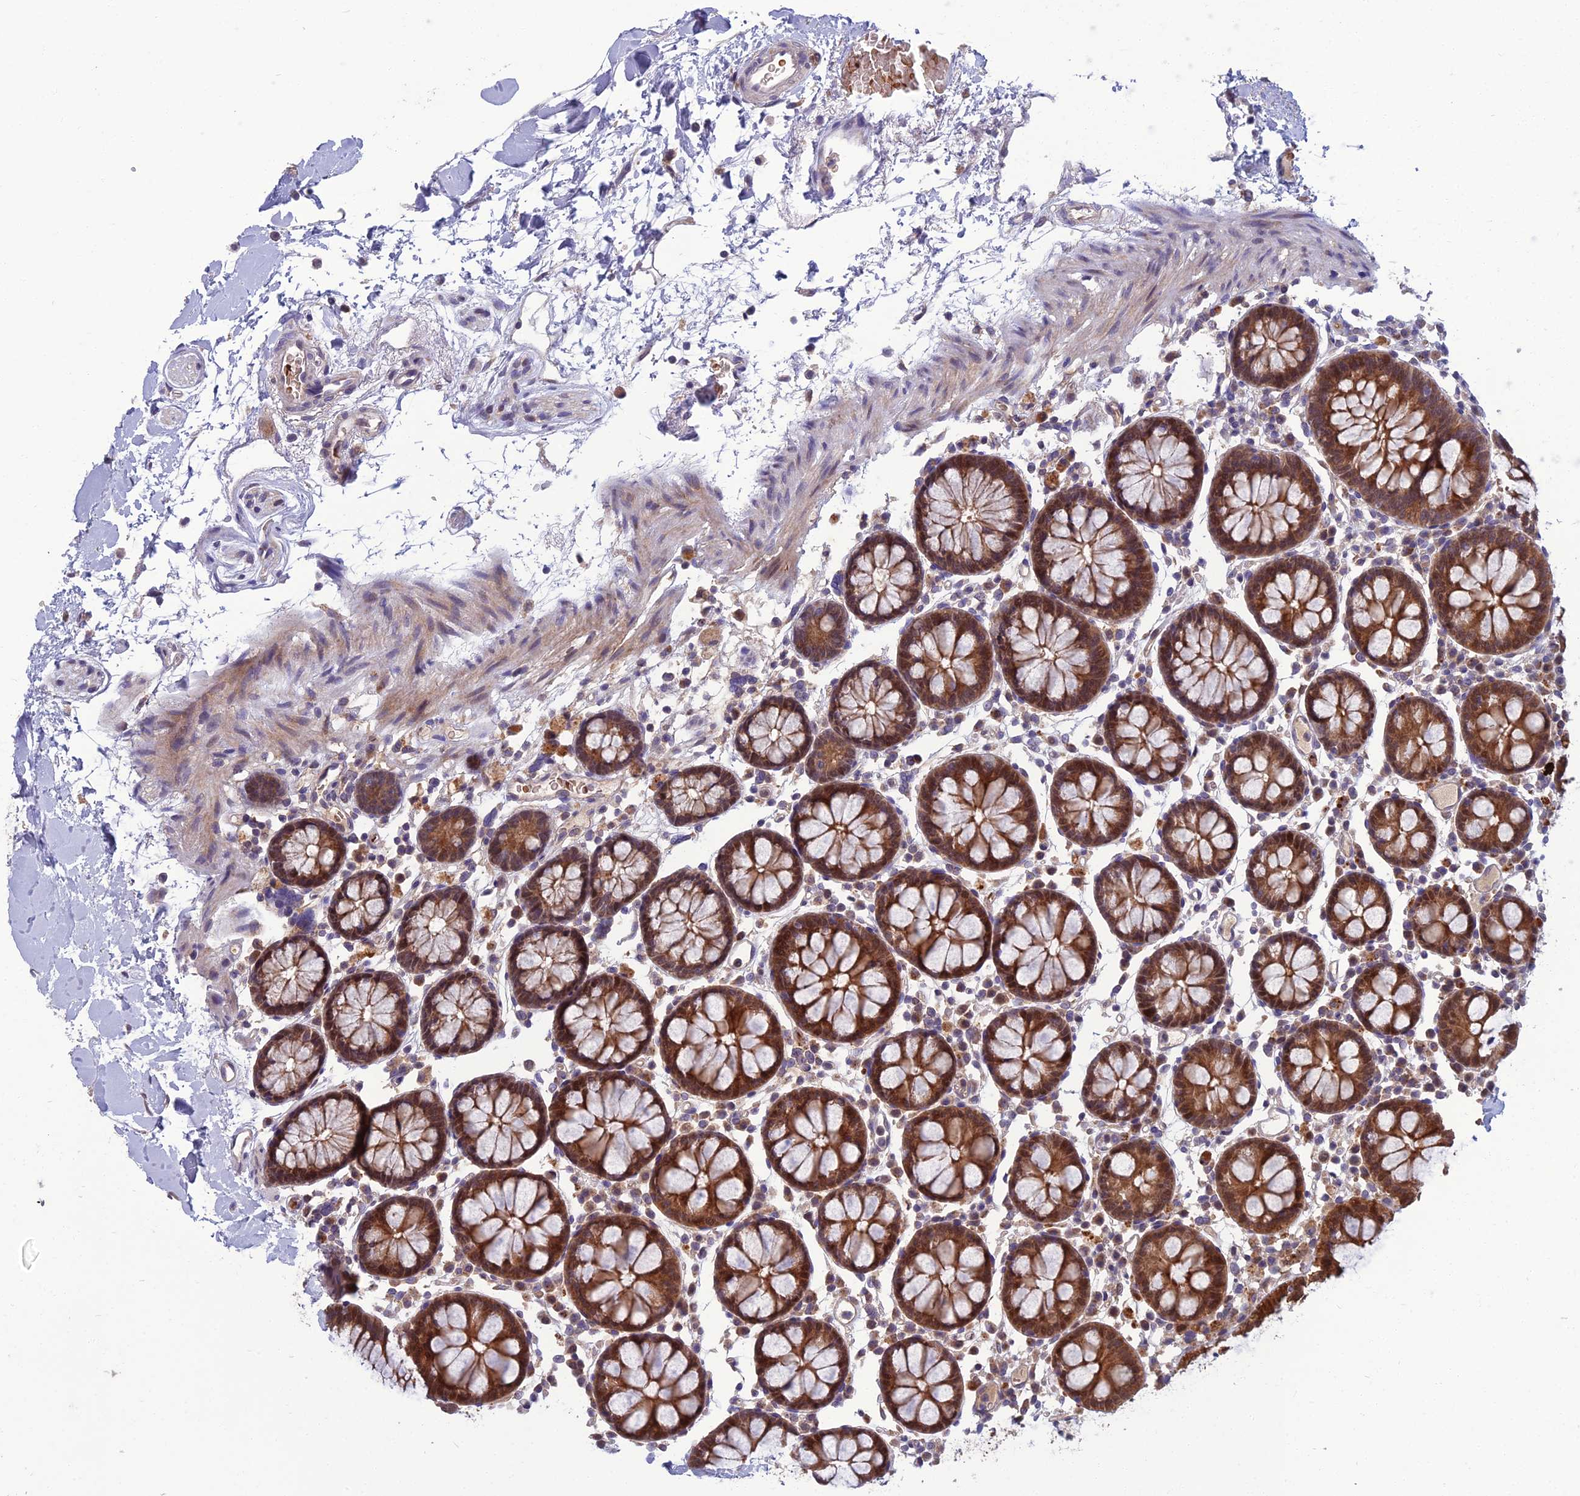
{"staining": {"intensity": "negative", "quantity": "none", "location": "none"}, "tissue": "colon", "cell_type": "Endothelial cells", "image_type": "normal", "snomed": [{"axis": "morphology", "description": "Normal tissue, NOS"}, {"axis": "topography", "description": "Colon"}], "caption": "Immunohistochemistry of benign colon demonstrates no staining in endothelial cells.", "gene": "GIPC1", "patient": {"sex": "male", "age": 75}}